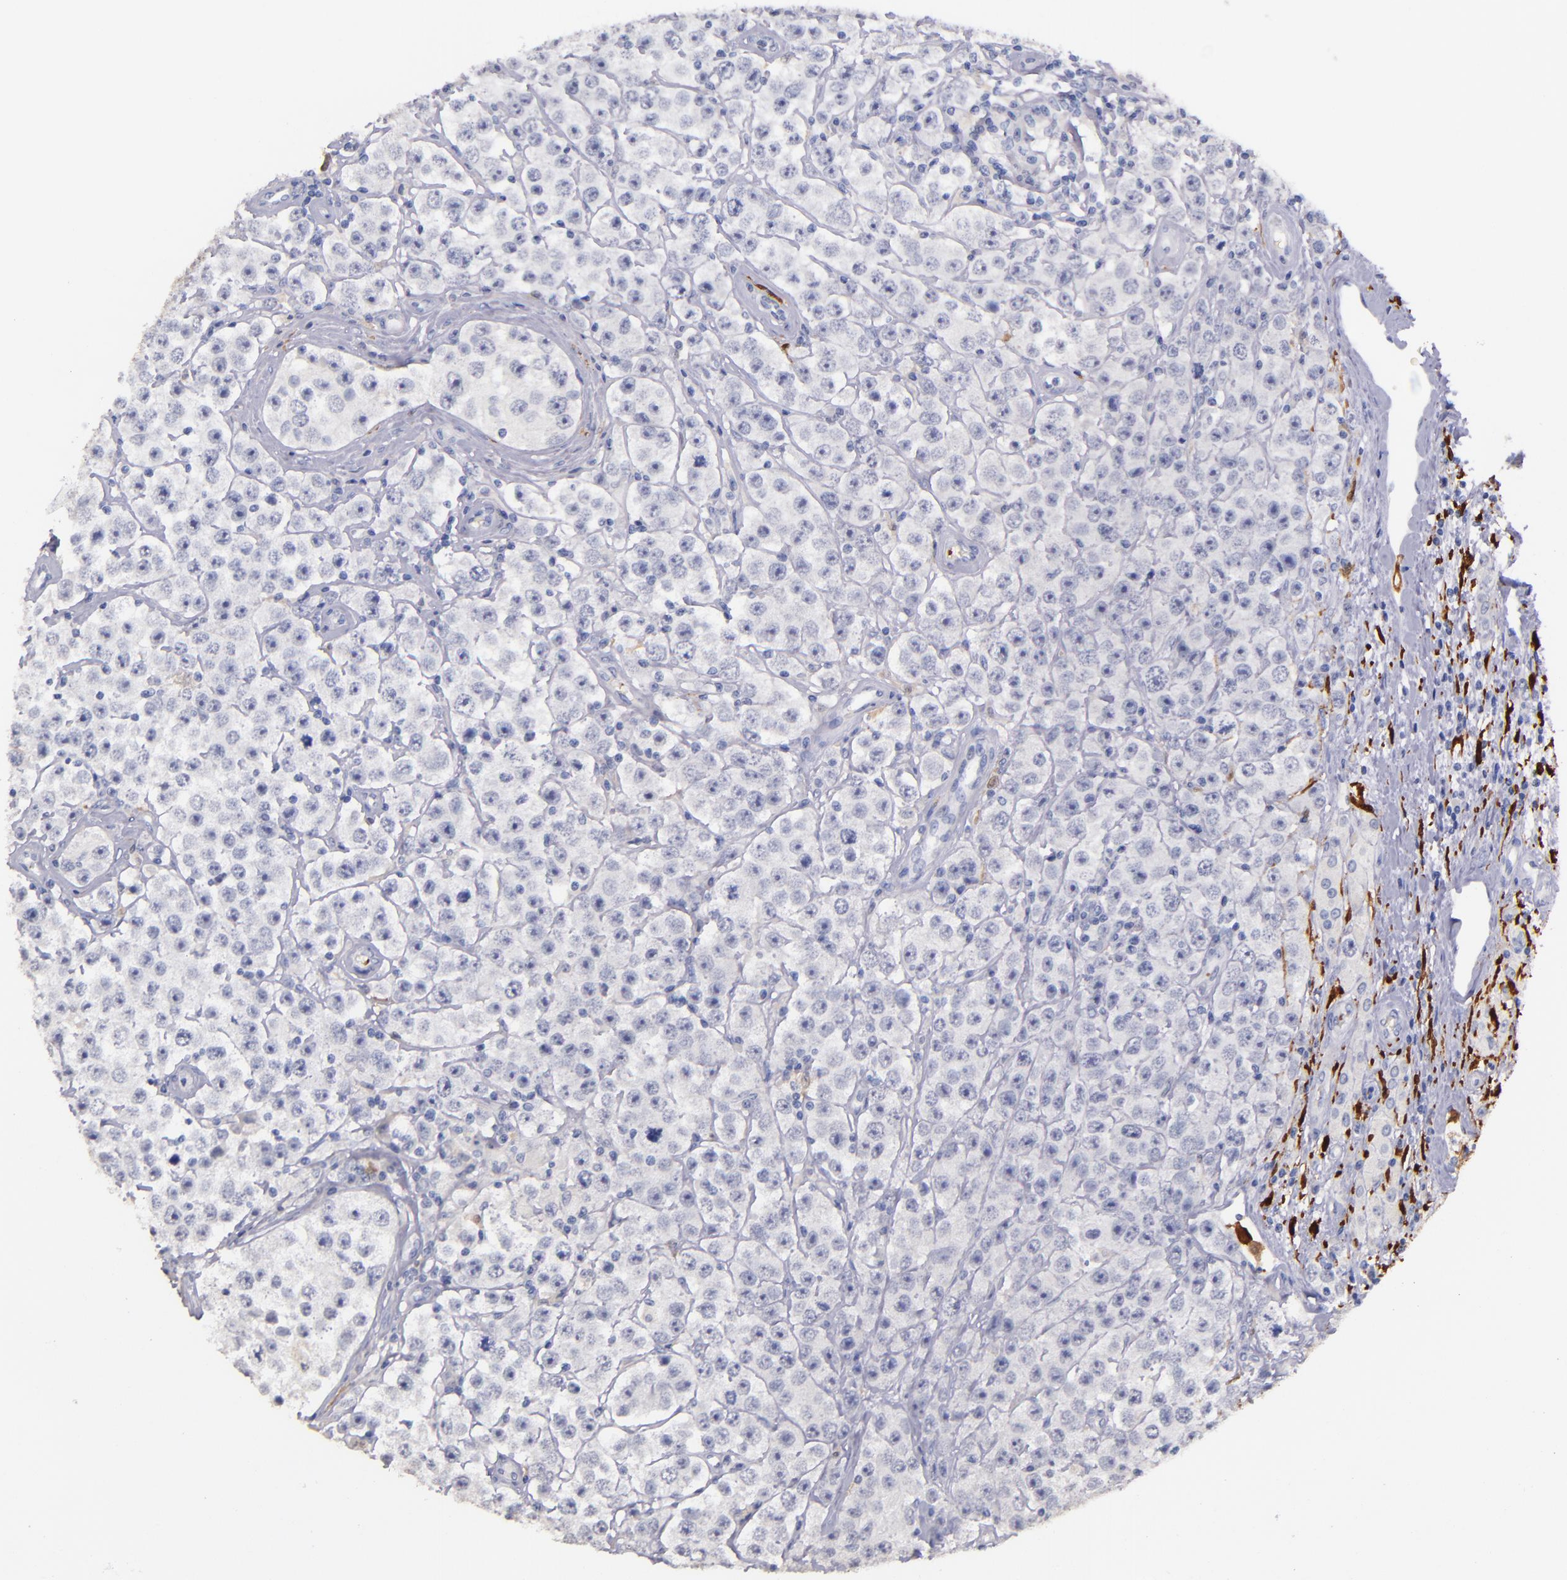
{"staining": {"intensity": "negative", "quantity": "none", "location": "none"}, "tissue": "testis cancer", "cell_type": "Tumor cells", "image_type": "cancer", "snomed": [{"axis": "morphology", "description": "Seminoma, NOS"}, {"axis": "topography", "description": "Testis"}], "caption": "The micrograph exhibits no significant expression in tumor cells of seminoma (testis).", "gene": "F13A1", "patient": {"sex": "male", "age": 52}}